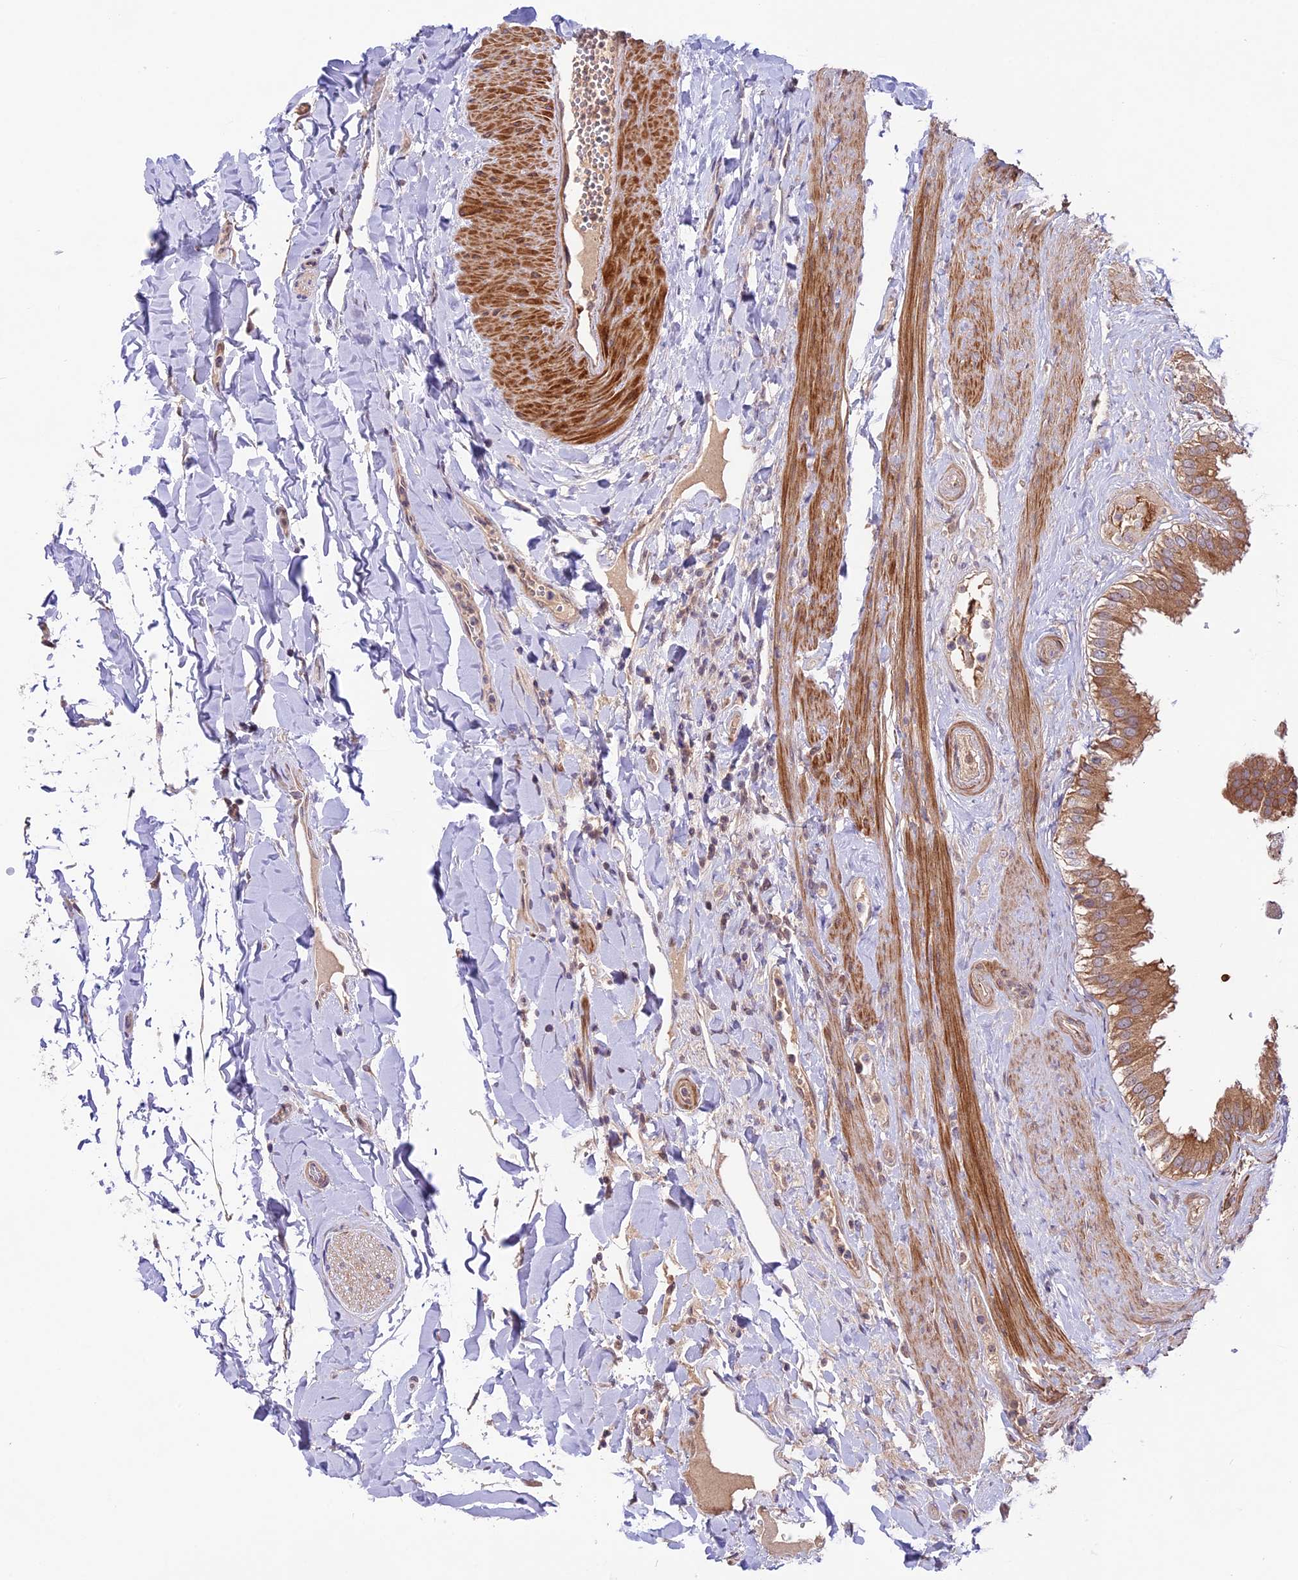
{"staining": {"intensity": "strong", "quantity": "25%-75%", "location": "cytoplasmic/membranous"}, "tissue": "gallbladder", "cell_type": "Glandular cells", "image_type": "normal", "snomed": [{"axis": "morphology", "description": "Normal tissue, NOS"}, {"axis": "topography", "description": "Gallbladder"}], "caption": "Immunohistochemistry (IHC) photomicrograph of normal gallbladder stained for a protein (brown), which displays high levels of strong cytoplasmic/membranous staining in approximately 25%-75% of glandular cells.", "gene": "COG8", "patient": {"sex": "female", "age": 61}}